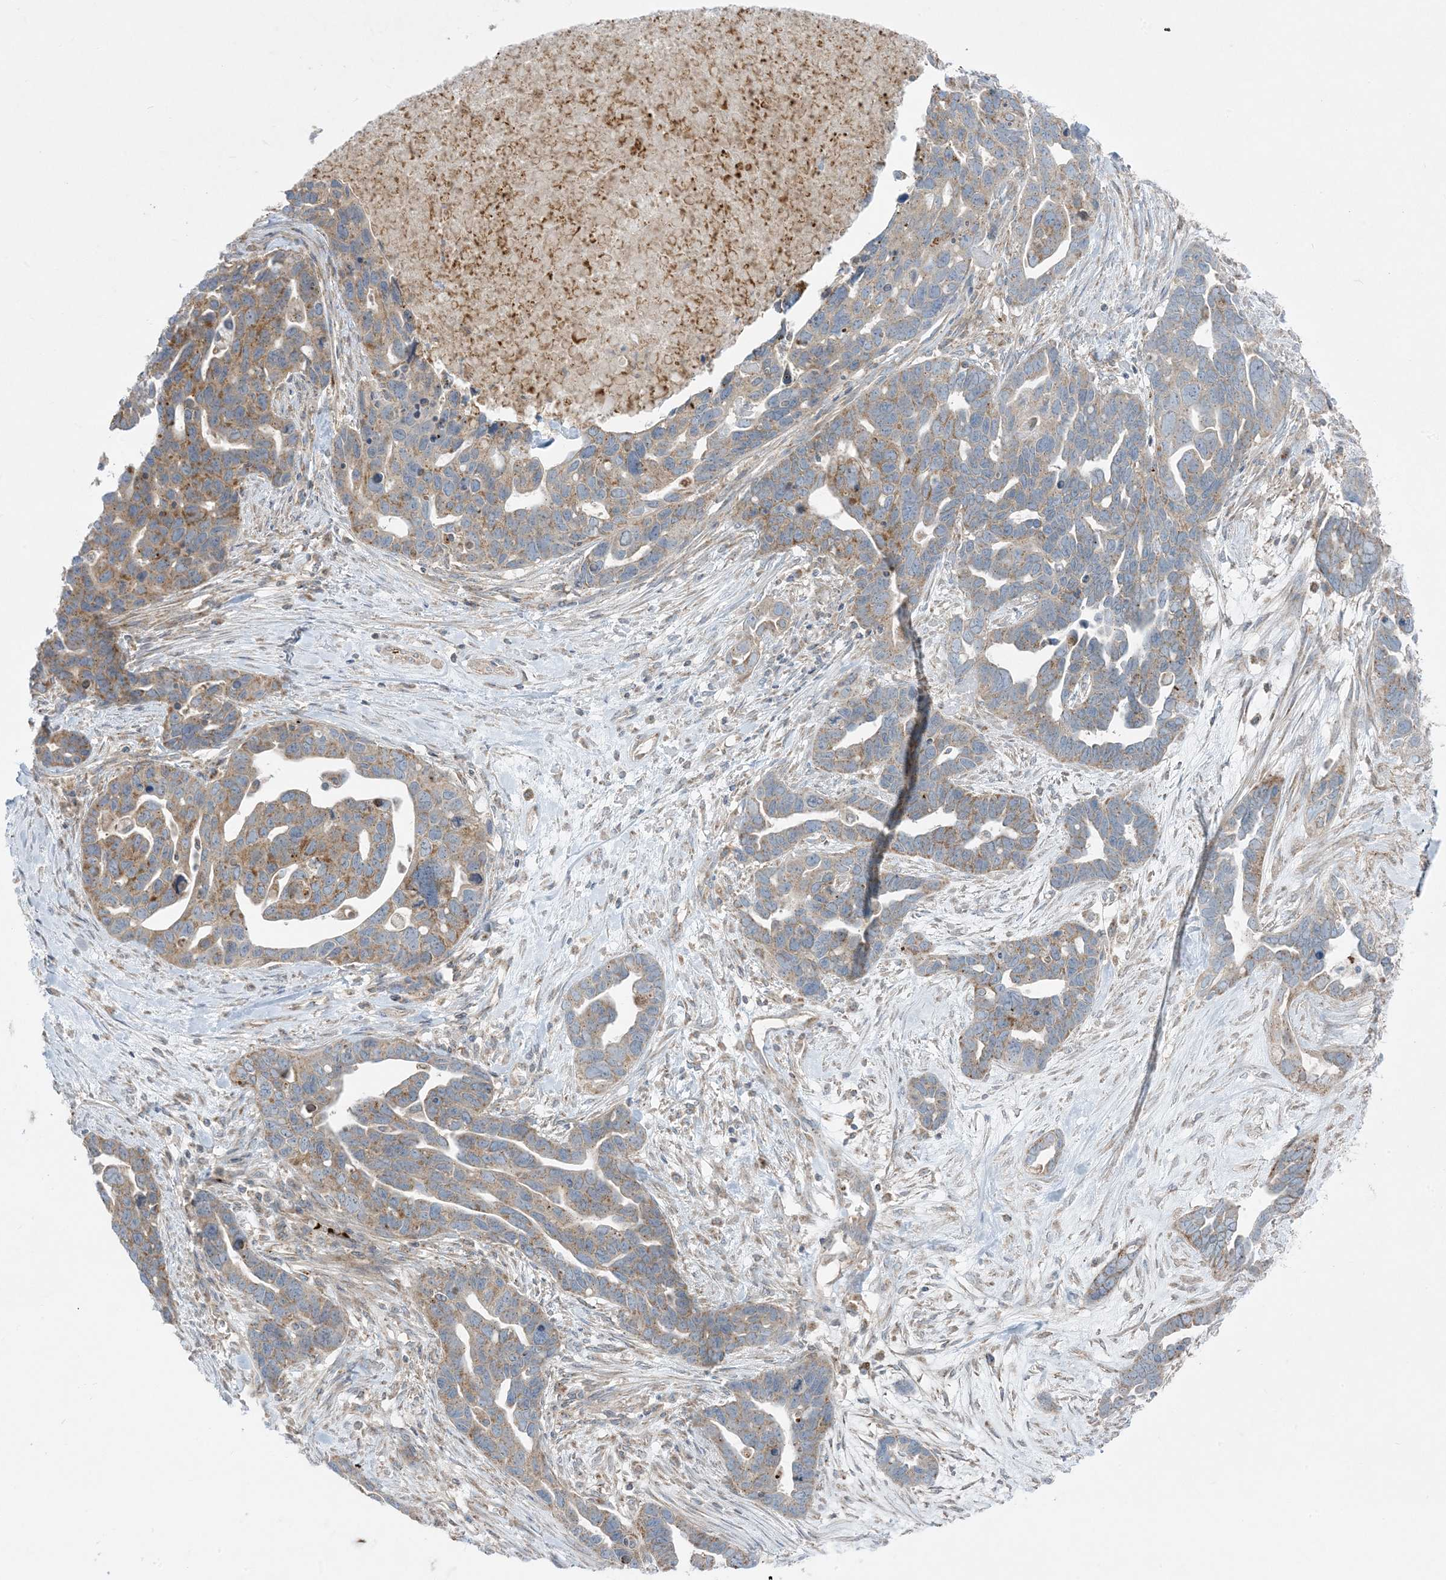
{"staining": {"intensity": "moderate", "quantity": "25%-75%", "location": "cytoplasmic/membranous"}, "tissue": "ovarian cancer", "cell_type": "Tumor cells", "image_type": "cancer", "snomed": [{"axis": "morphology", "description": "Cystadenocarcinoma, serous, NOS"}, {"axis": "topography", "description": "Ovary"}], "caption": "Ovarian cancer stained with IHC demonstrates moderate cytoplasmic/membranous positivity in approximately 25%-75% of tumor cells. (Stains: DAB in brown, nuclei in blue, Microscopy: brightfield microscopy at high magnification).", "gene": "PIK3R4", "patient": {"sex": "female", "age": 54}}